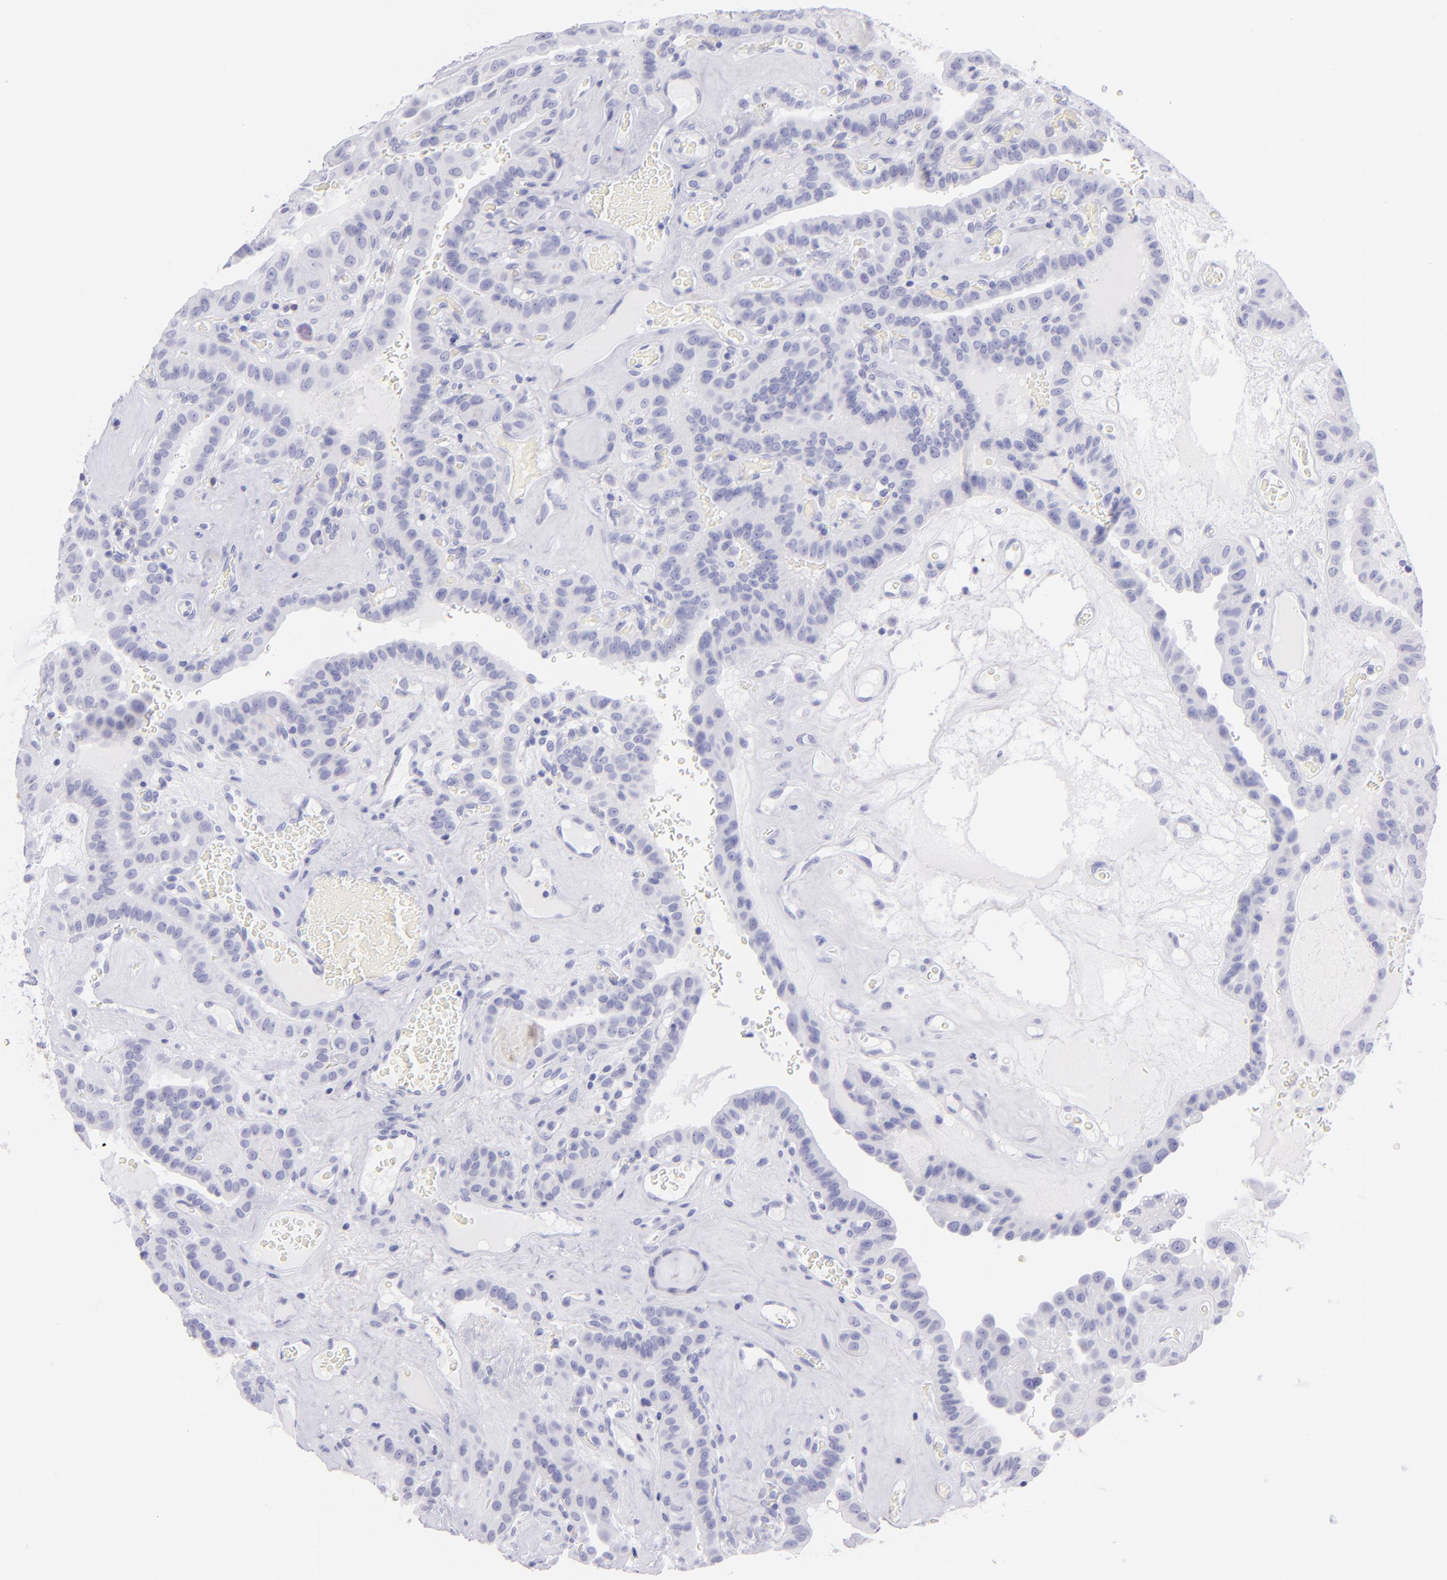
{"staining": {"intensity": "negative", "quantity": "none", "location": "none"}, "tissue": "thyroid cancer", "cell_type": "Tumor cells", "image_type": "cancer", "snomed": [{"axis": "morphology", "description": "Papillary adenocarcinoma, NOS"}, {"axis": "topography", "description": "Thyroid gland"}], "caption": "Thyroid papillary adenocarcinoma was stained to show a protein in brown. There is no significant positivity in tumor cells.", "gene": "CD72", "patient": {"sex": "male", "age": 87}}